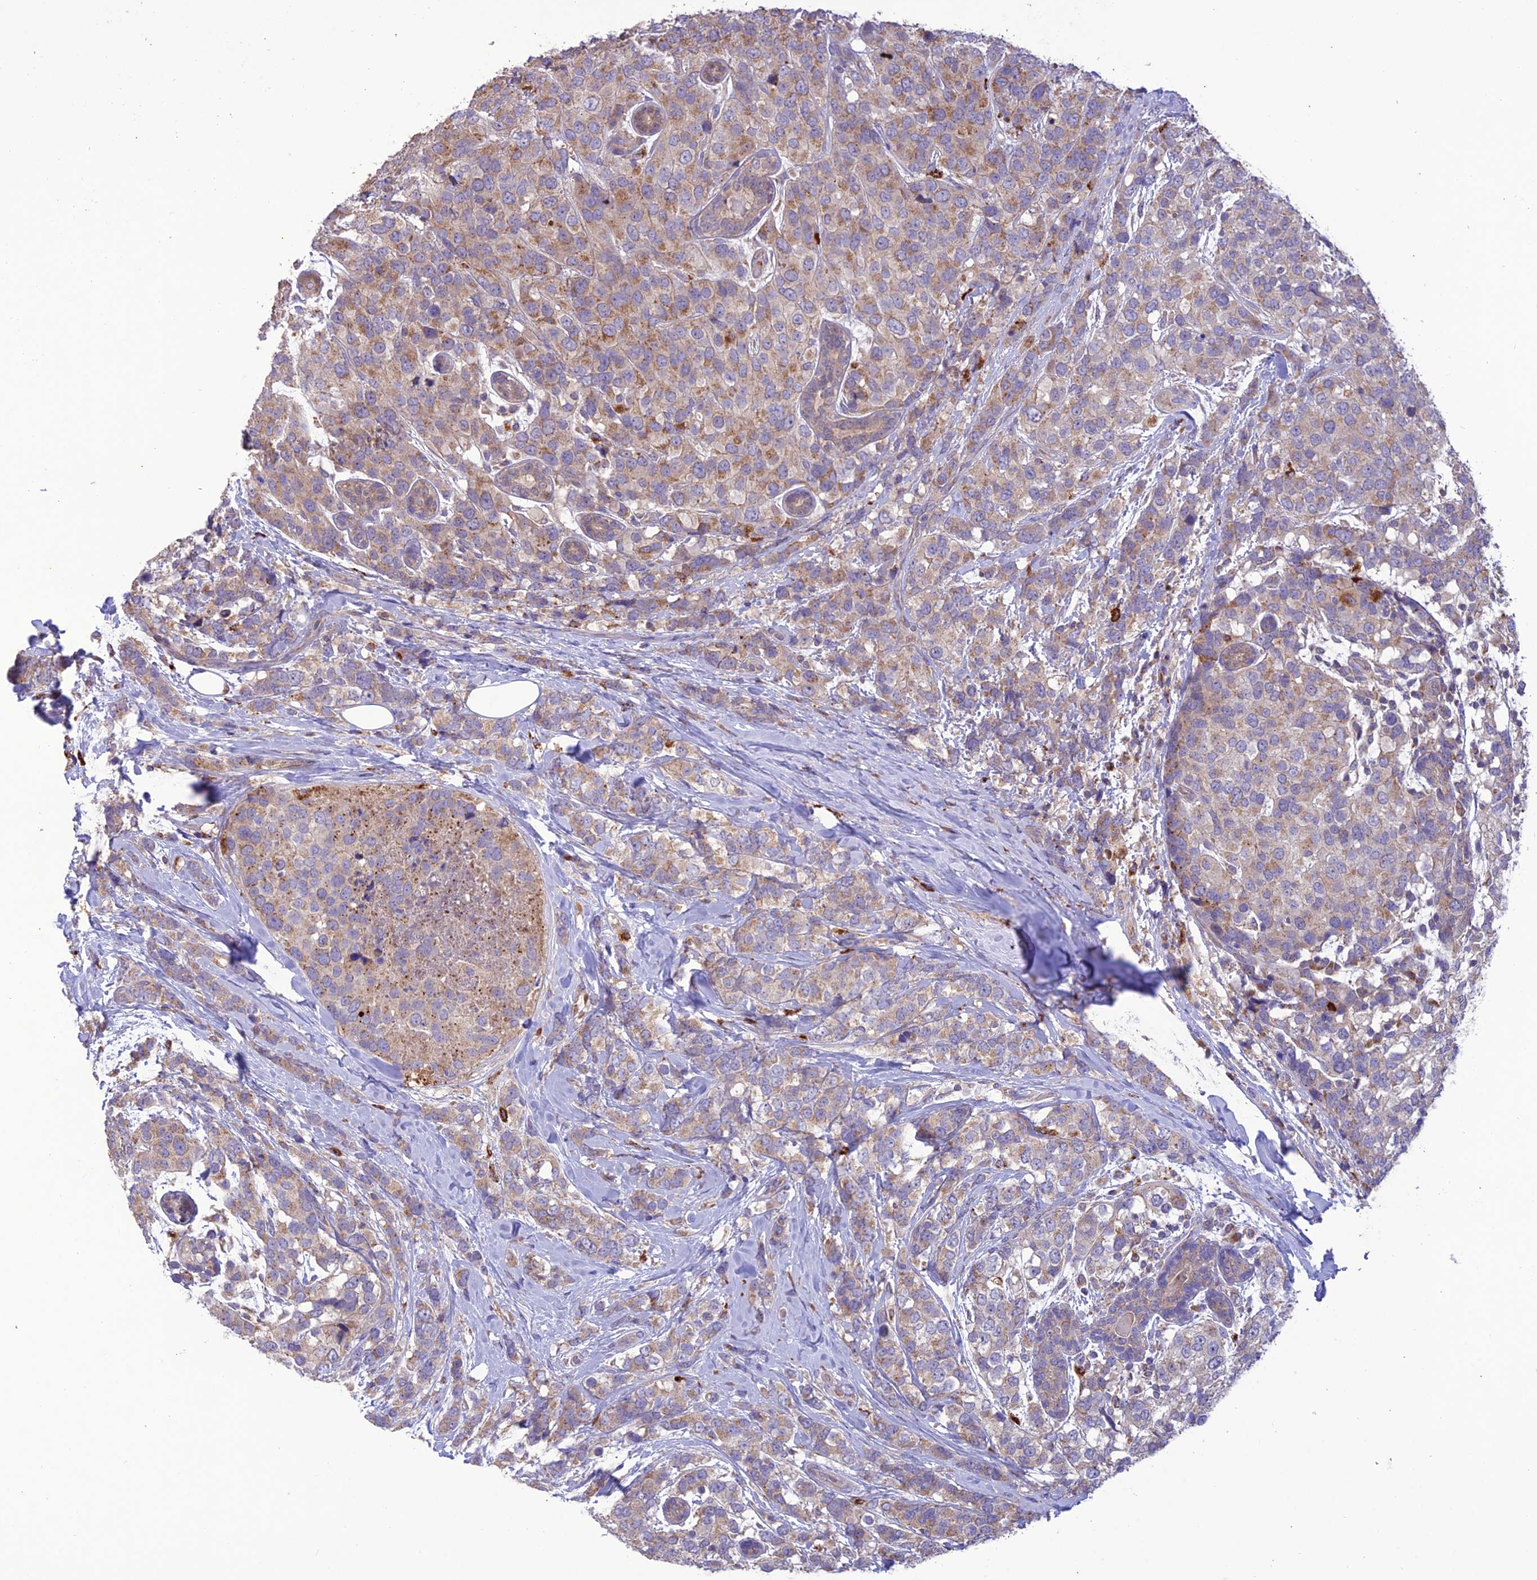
{"staining": {"intensity": "moderate", "quantity": "25%-75%", "location": "cytoplasmic/membranous"}, "tissue": "breast cancer", "cell_type": "Tumor cells", "image_type": "cancer", "snomed": [{"axis": "morphology", "description": "Lobular carcinoma"}, {"axis": "topography", "description": "Breast"}], "caption": "Breast cancer (lobular carcinoma) was stained to show a protein in brown. There is medium levels of moderate cytoplasmic/membranous staining in about 25%-75% of tumor cells.", "gene": "NDUFAF1", "patient": {"sex": "female", "age": 59}}